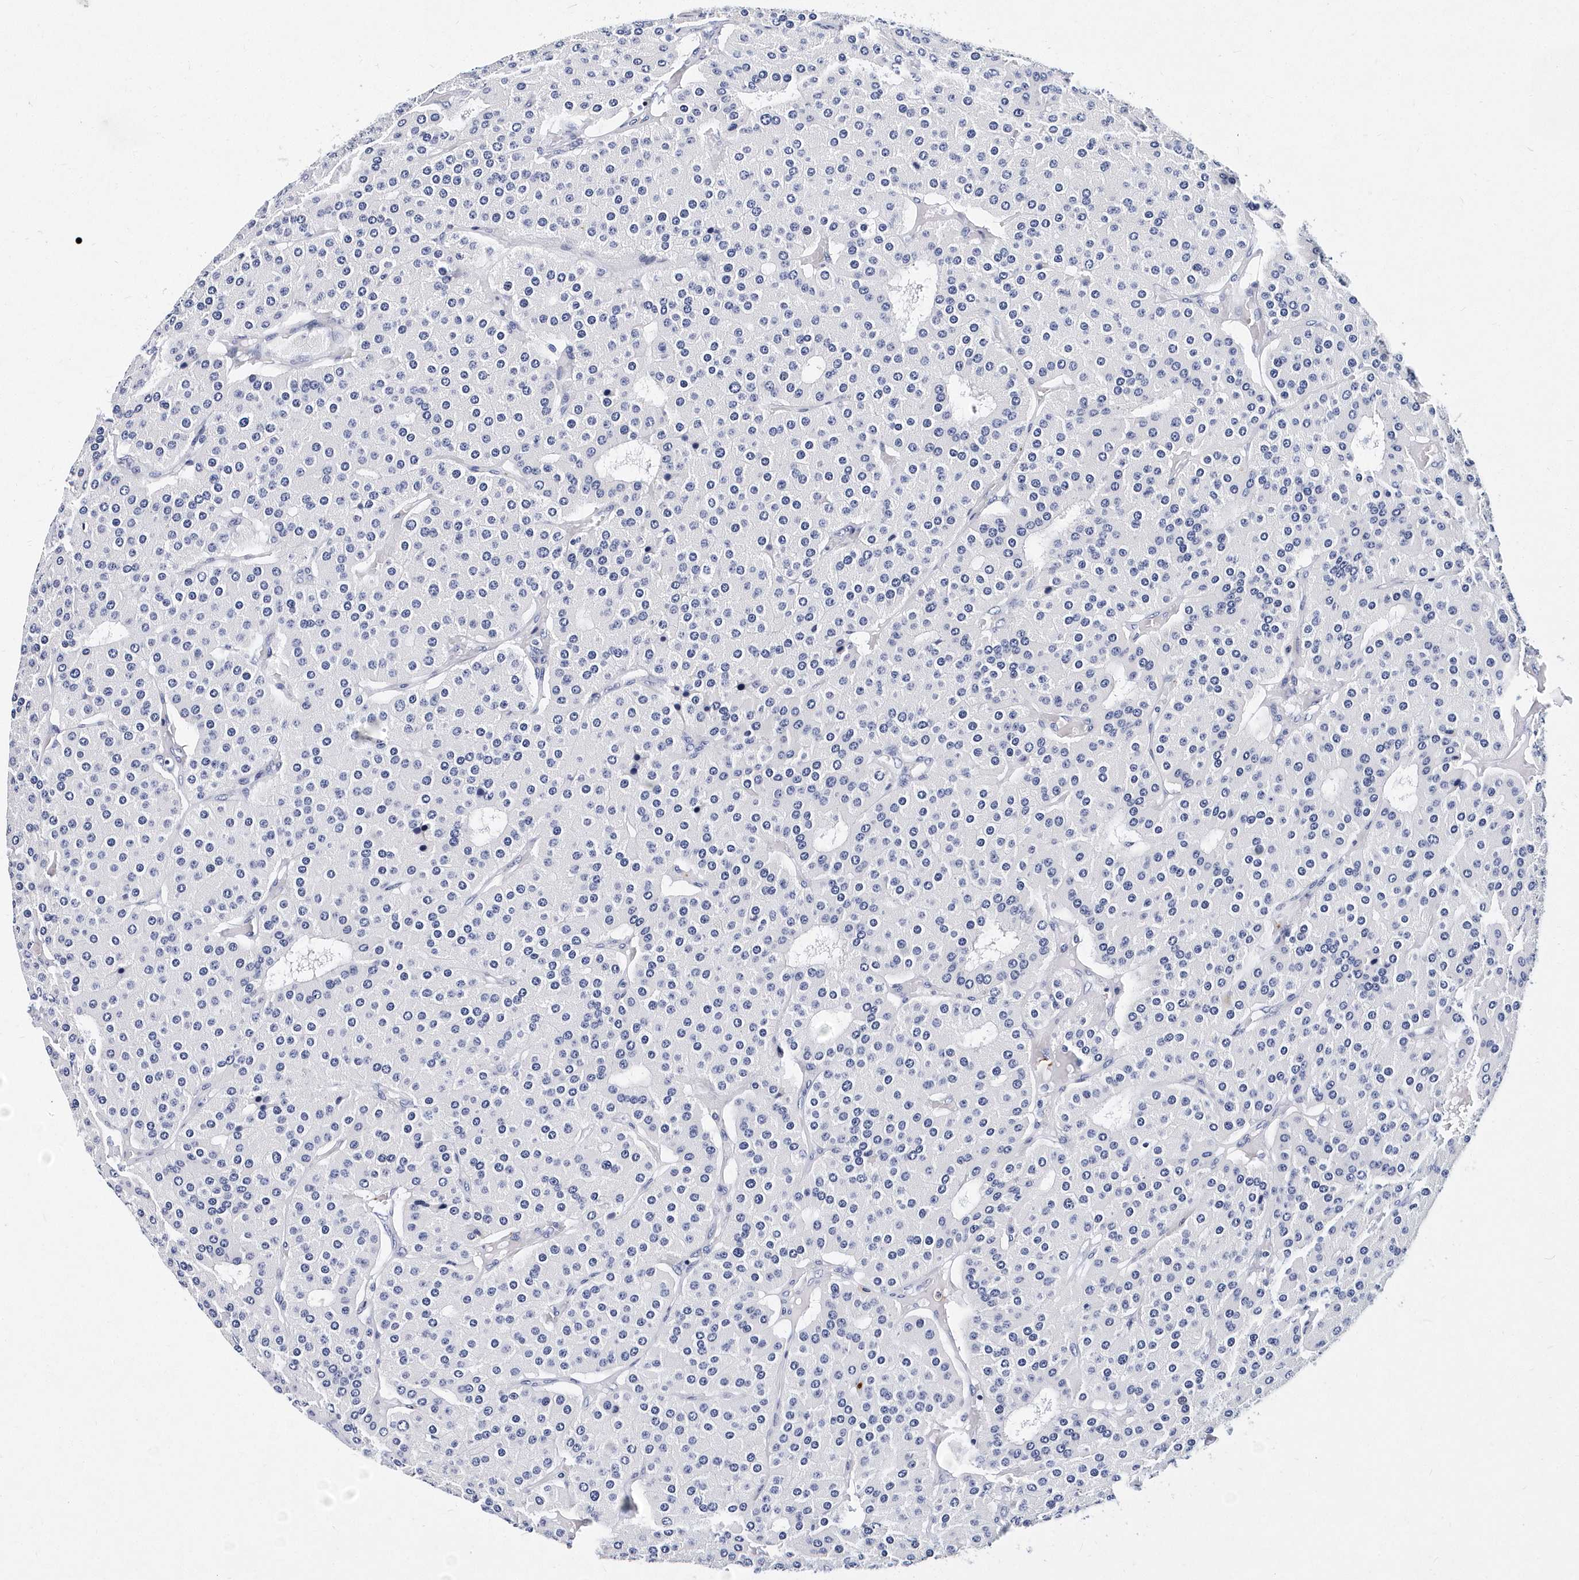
{"staining": {"intensity": "negative", "quantity": "none", "location": "none"}, "tissue": "parathyroid gland", "cell_type": "Glandular cells", "image_type": "normal", "snomed": [{"axis": "morphology", "description": "Normal tissue, NOS"}, {"axis": "morphology", "description": "Adenoma, NOS"}, {"axis": "topography", "description": "Parathyroid gland"}], "caption": "This is an immunohistochemistry (IHC) image of unremarkable human parathyroid gland. There is no positivity in glandular cells.", "gene": "ITGA2B", "patient": {"sex": "female", "age": 86}}